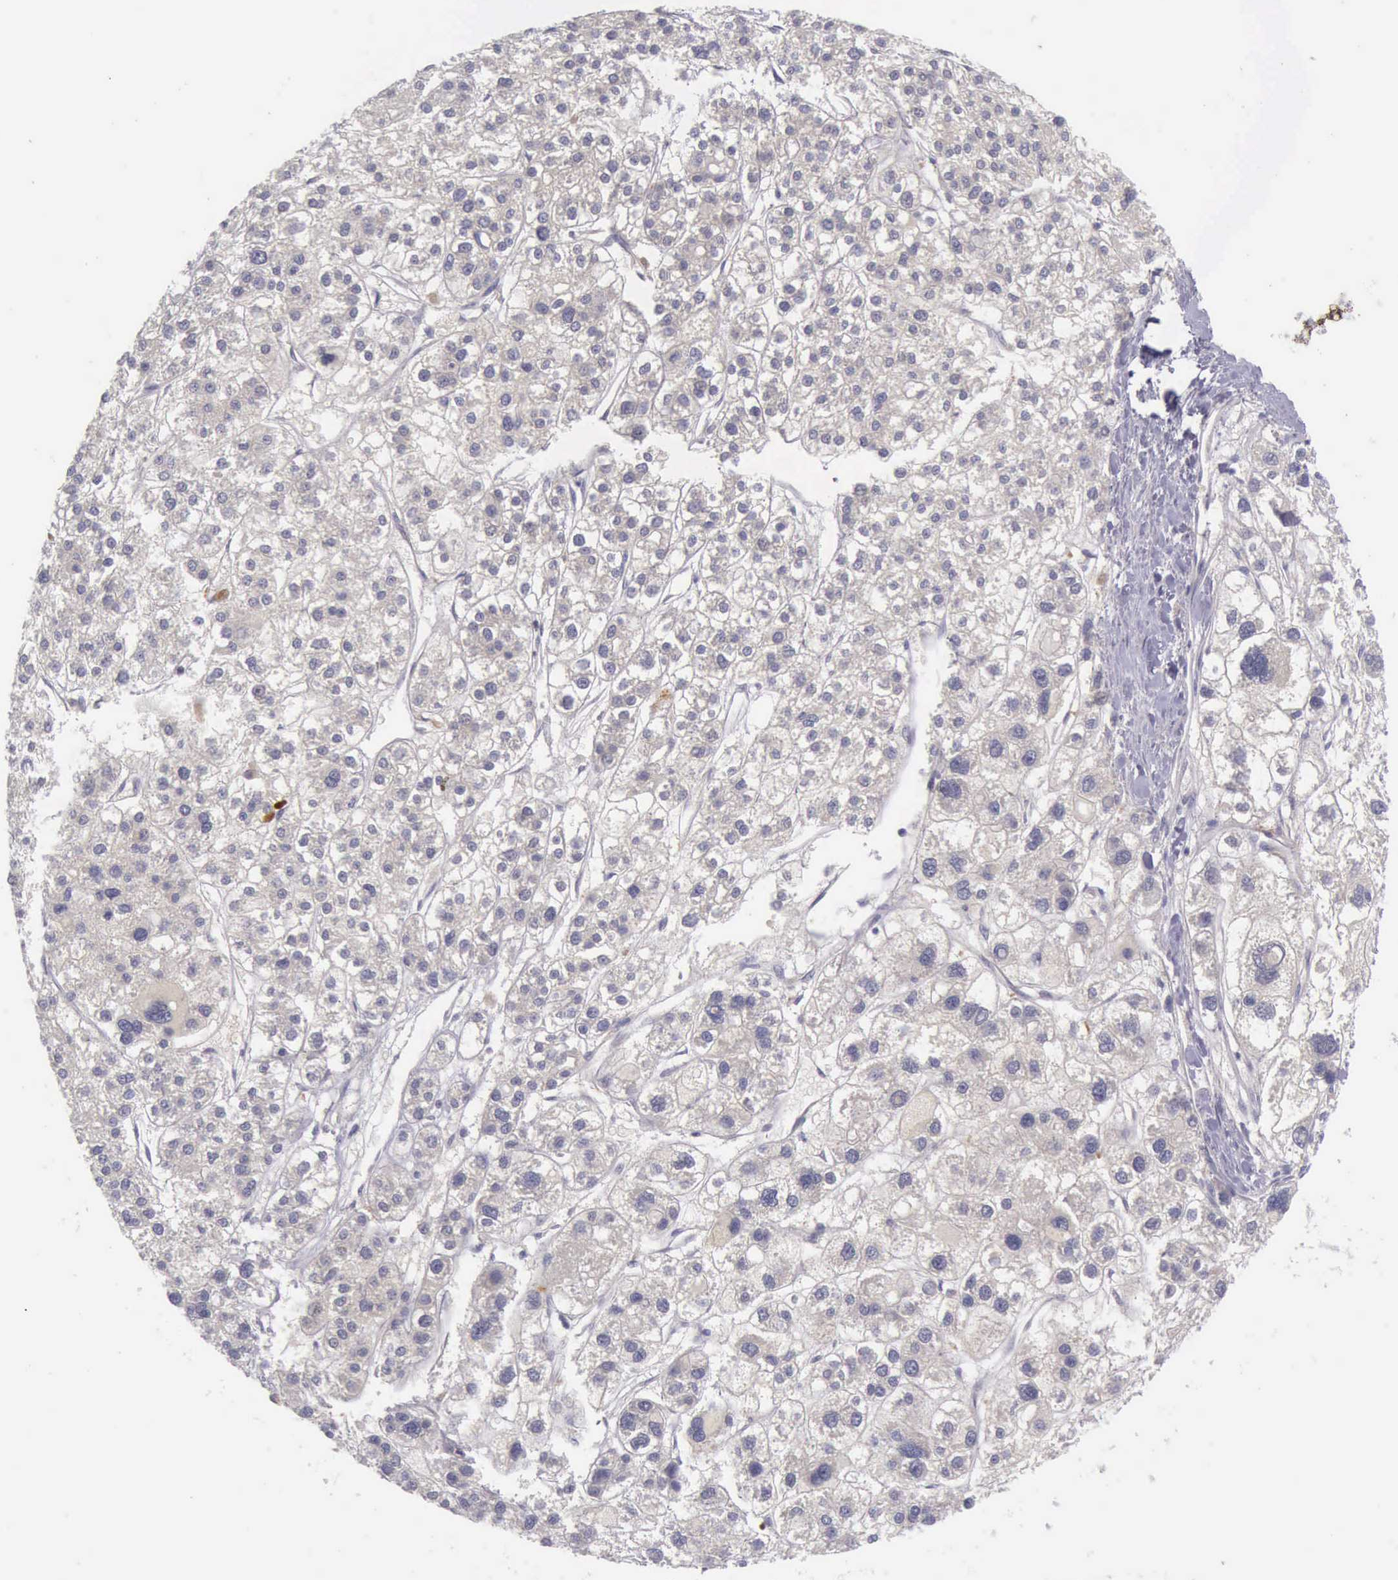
{"staining": {"intensity": "weak", "quantity": ">75%", "location": "cytoplasmic/membranous"}, "tissue": "liver cancer", "cell_type": "Tumor cells", "image_type": "cancer", "snomed": [{"axis": "morphology", "description": "Carcinoma, Hepatocellular, NOS"}, {"axis": "topography", "description": "Liver"}], "caption": "The photomicrograph shows staining of liver cancer, revealing weak cytoplasmic/membranous protein expression (brown color) within tumor cells. (IHC, brightfield microscopy, high magnification).", "gene": "ARNT2", "patient": {"sex": "female", "age": 85}}